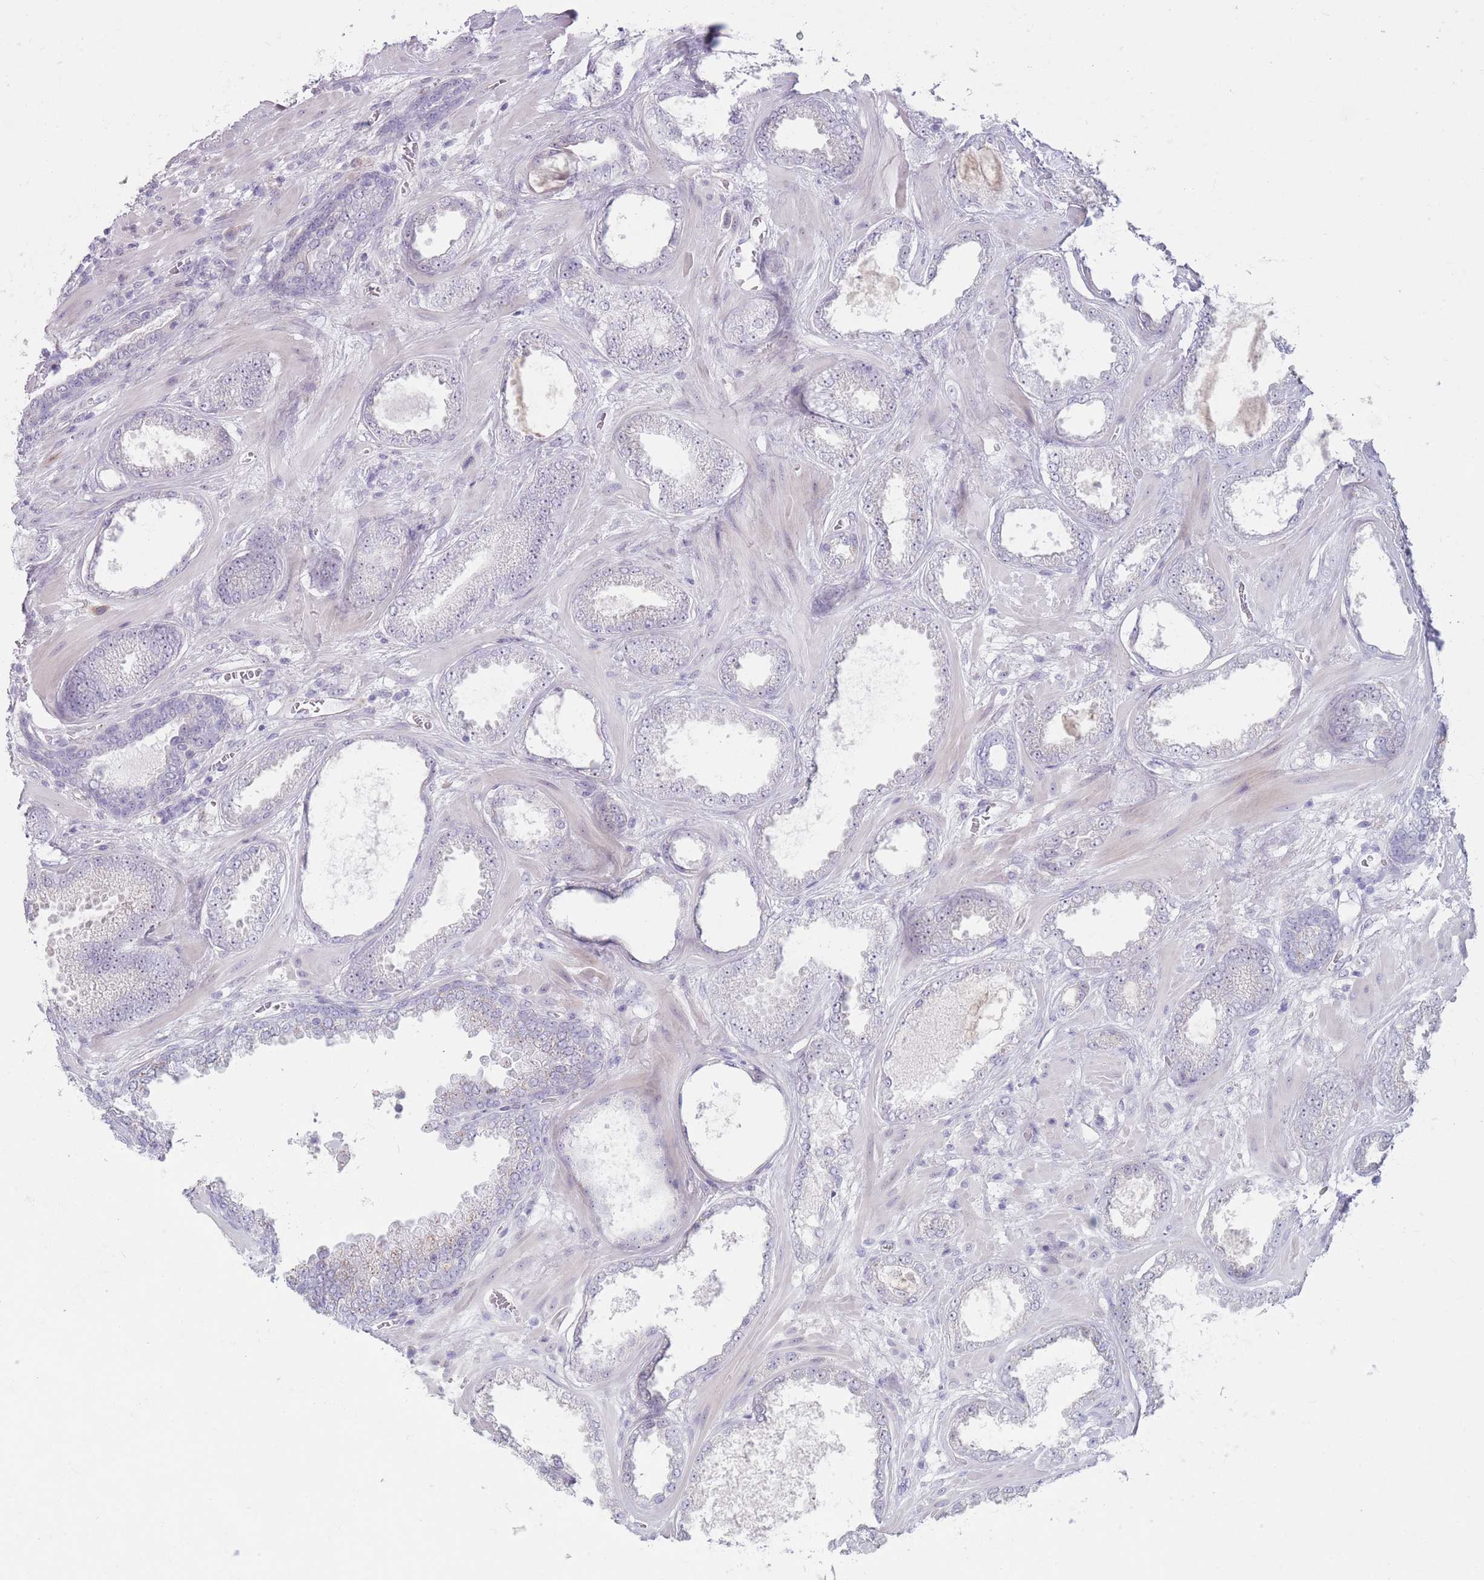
{"staining": {"intensity": "negative", "quantity": "none", "location": "none"}, "tissue": "prostate cancer", "cell_type": "Tumor cells", "image_type": "cancer", "snomed": [{"axis": "morphology", "description": "Adenocarcinoma, Low grade"}, {"axis": "topography", "description": "Prostate"}], "caption": "There is no significant expression in tumor cells of adenocarcinoma (low-grade) (prostate).", "gene": "PAIP2B", "patient": {"sex": "male", "age": 57}}